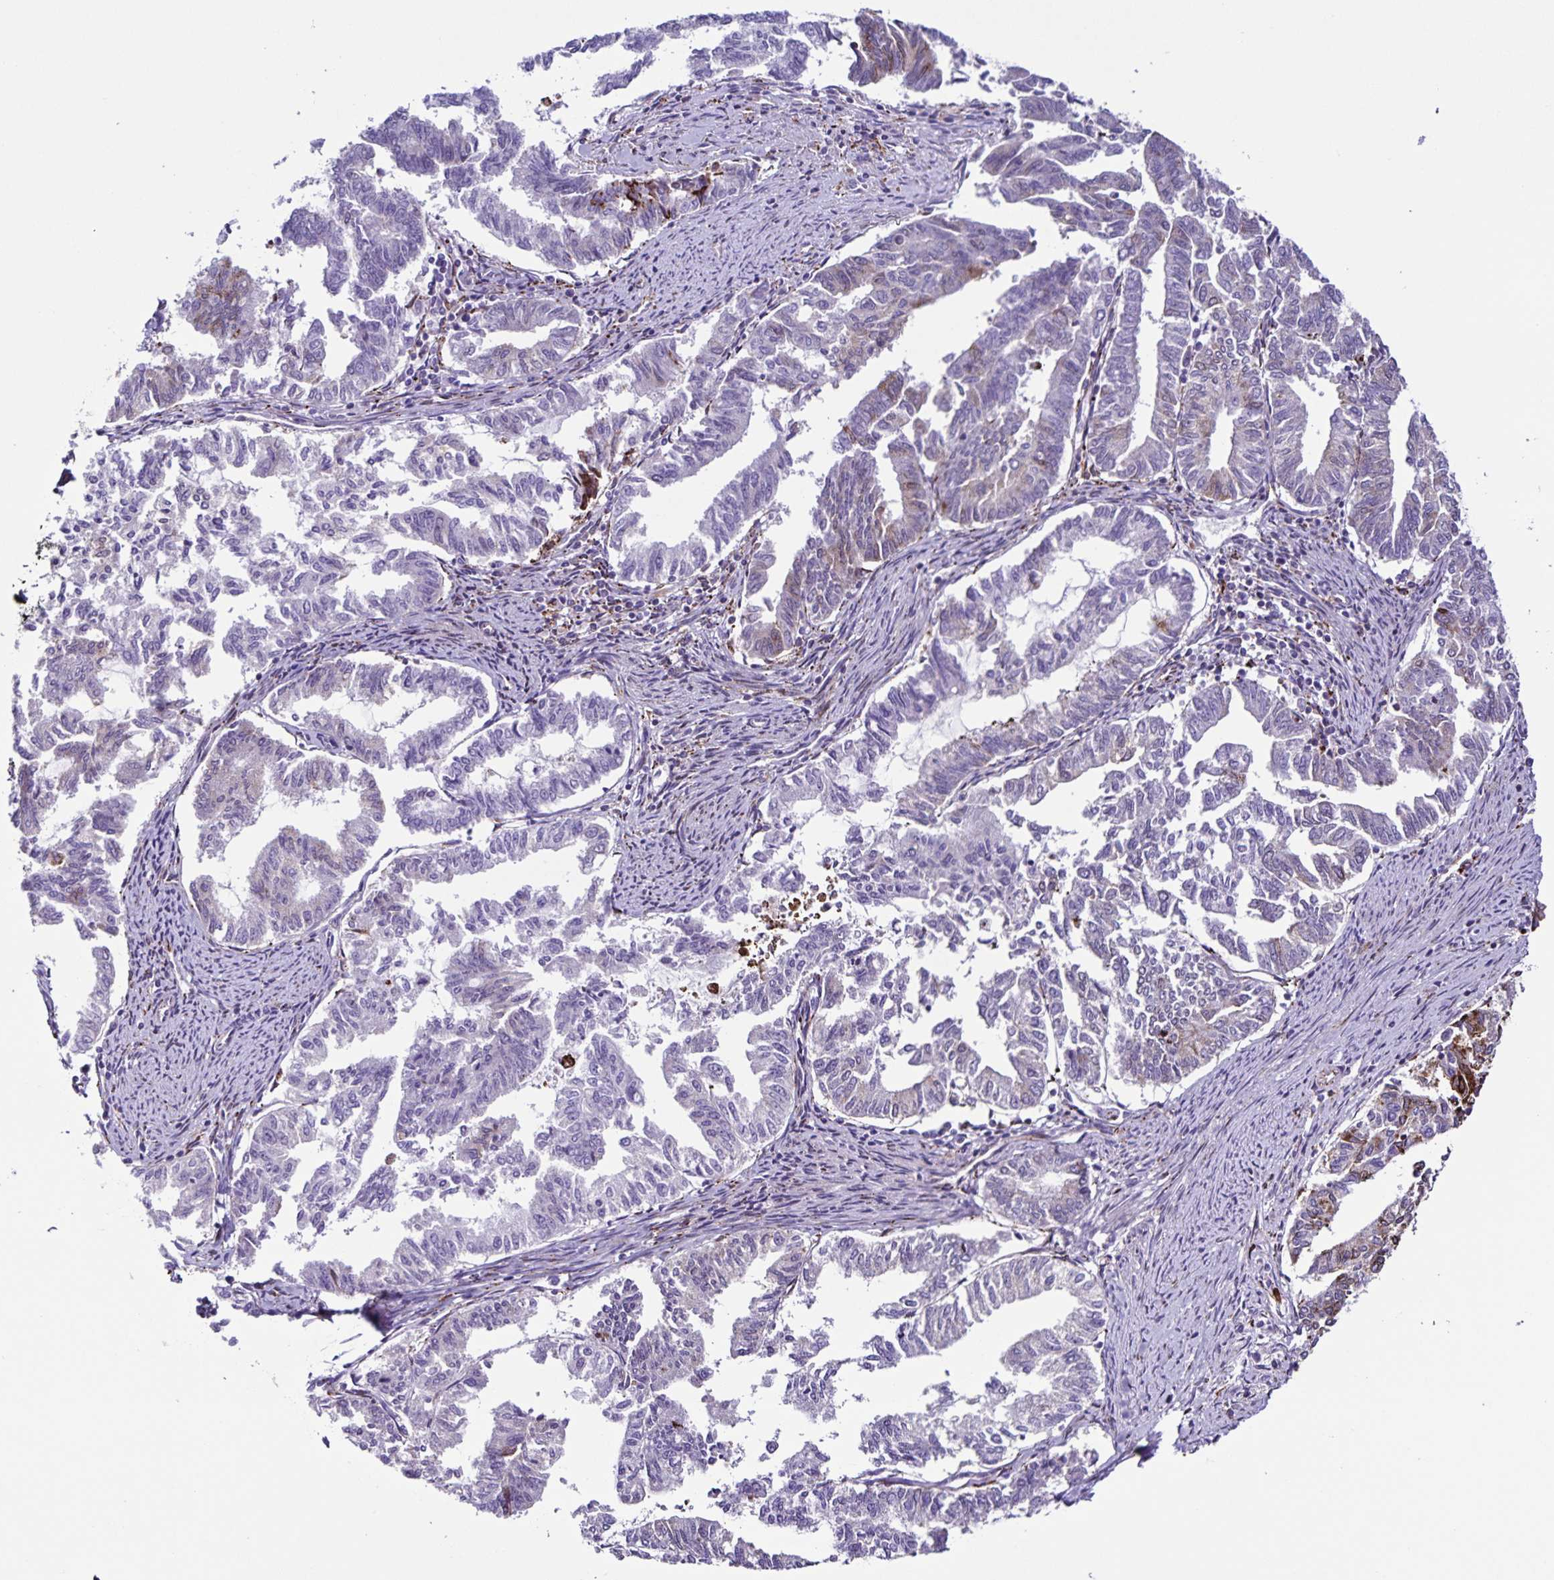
{"staining": {"intensity": "weak", "quantity": "<25%", "location": "cytoplasmic/membranous"}, "tissue": "endometrial cancer", "cell_type": "Tumor cells", "image_type": "cancer", "snomed": [{"axis": "morphology", "description": "Adenocarcinoma, NOS"}, {"axis": "topography", "description": "Endometrium"}], "caption": "Tumor cells are negative for brown protein staining in endometrial adenocarcinoma. (DAB immunohistochemistry with hematoxylin counter stain).", "gene": "OSBPL5", "patient": {"sex": "female", "age": 79}}